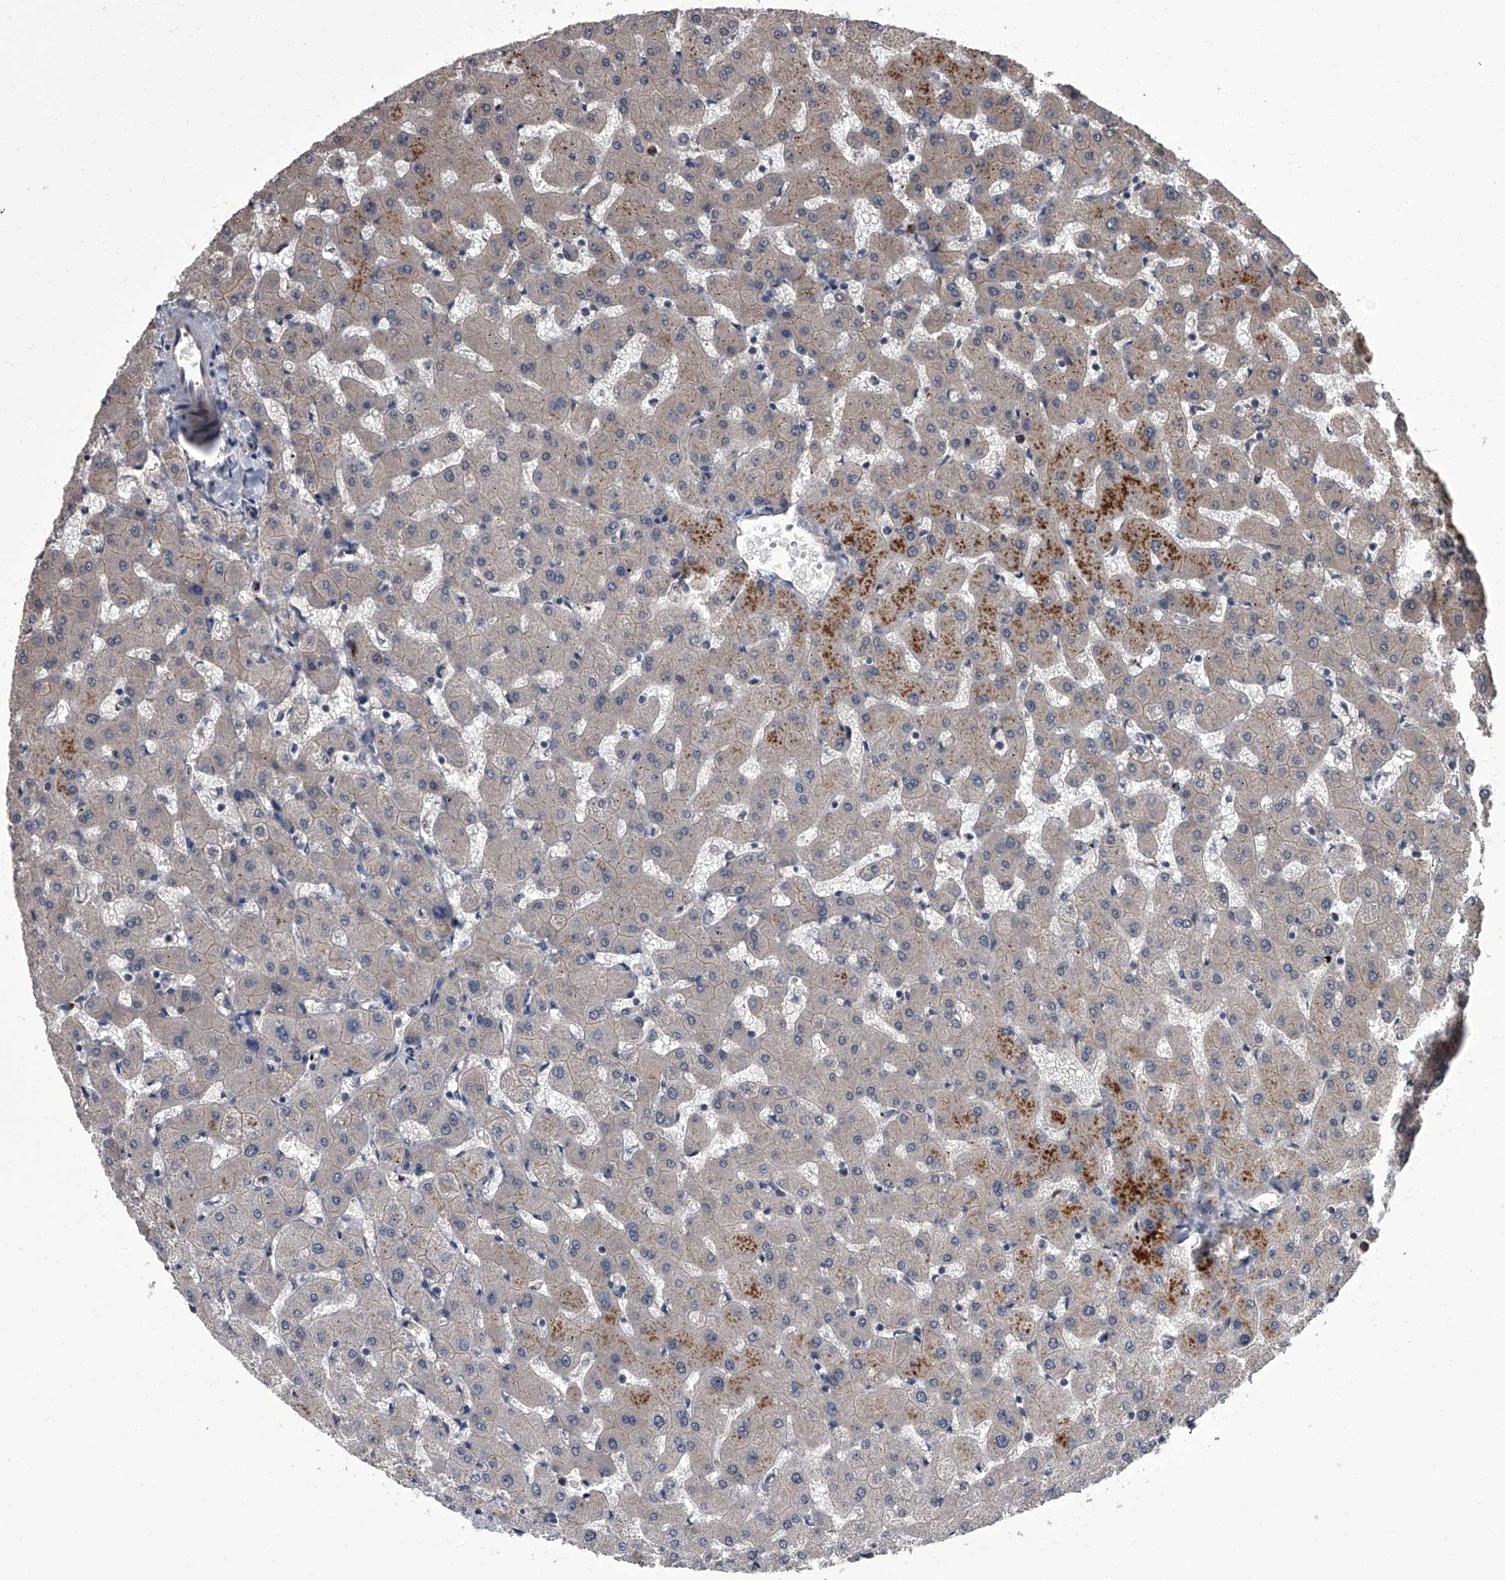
{"staining": {"intensity": "negative", "quantity": "none", "location": "none"}, "tissue": "liver", "cell_type": "Cholangiocytes", "image_type": "normal", "snomed": [{"axis": "morphology", "description": "Normal tissue, NOS"}, {"axis": "topography", "description": "Liver"}], "caption": "DAB (3,3'-diaminobenzidine) immunohistochemical staining of unremarkable human liver exhibits no significant staining in cholangiocytes.", "gene": "SIRT4", "patient": {"sex": "female", "age": 63}}